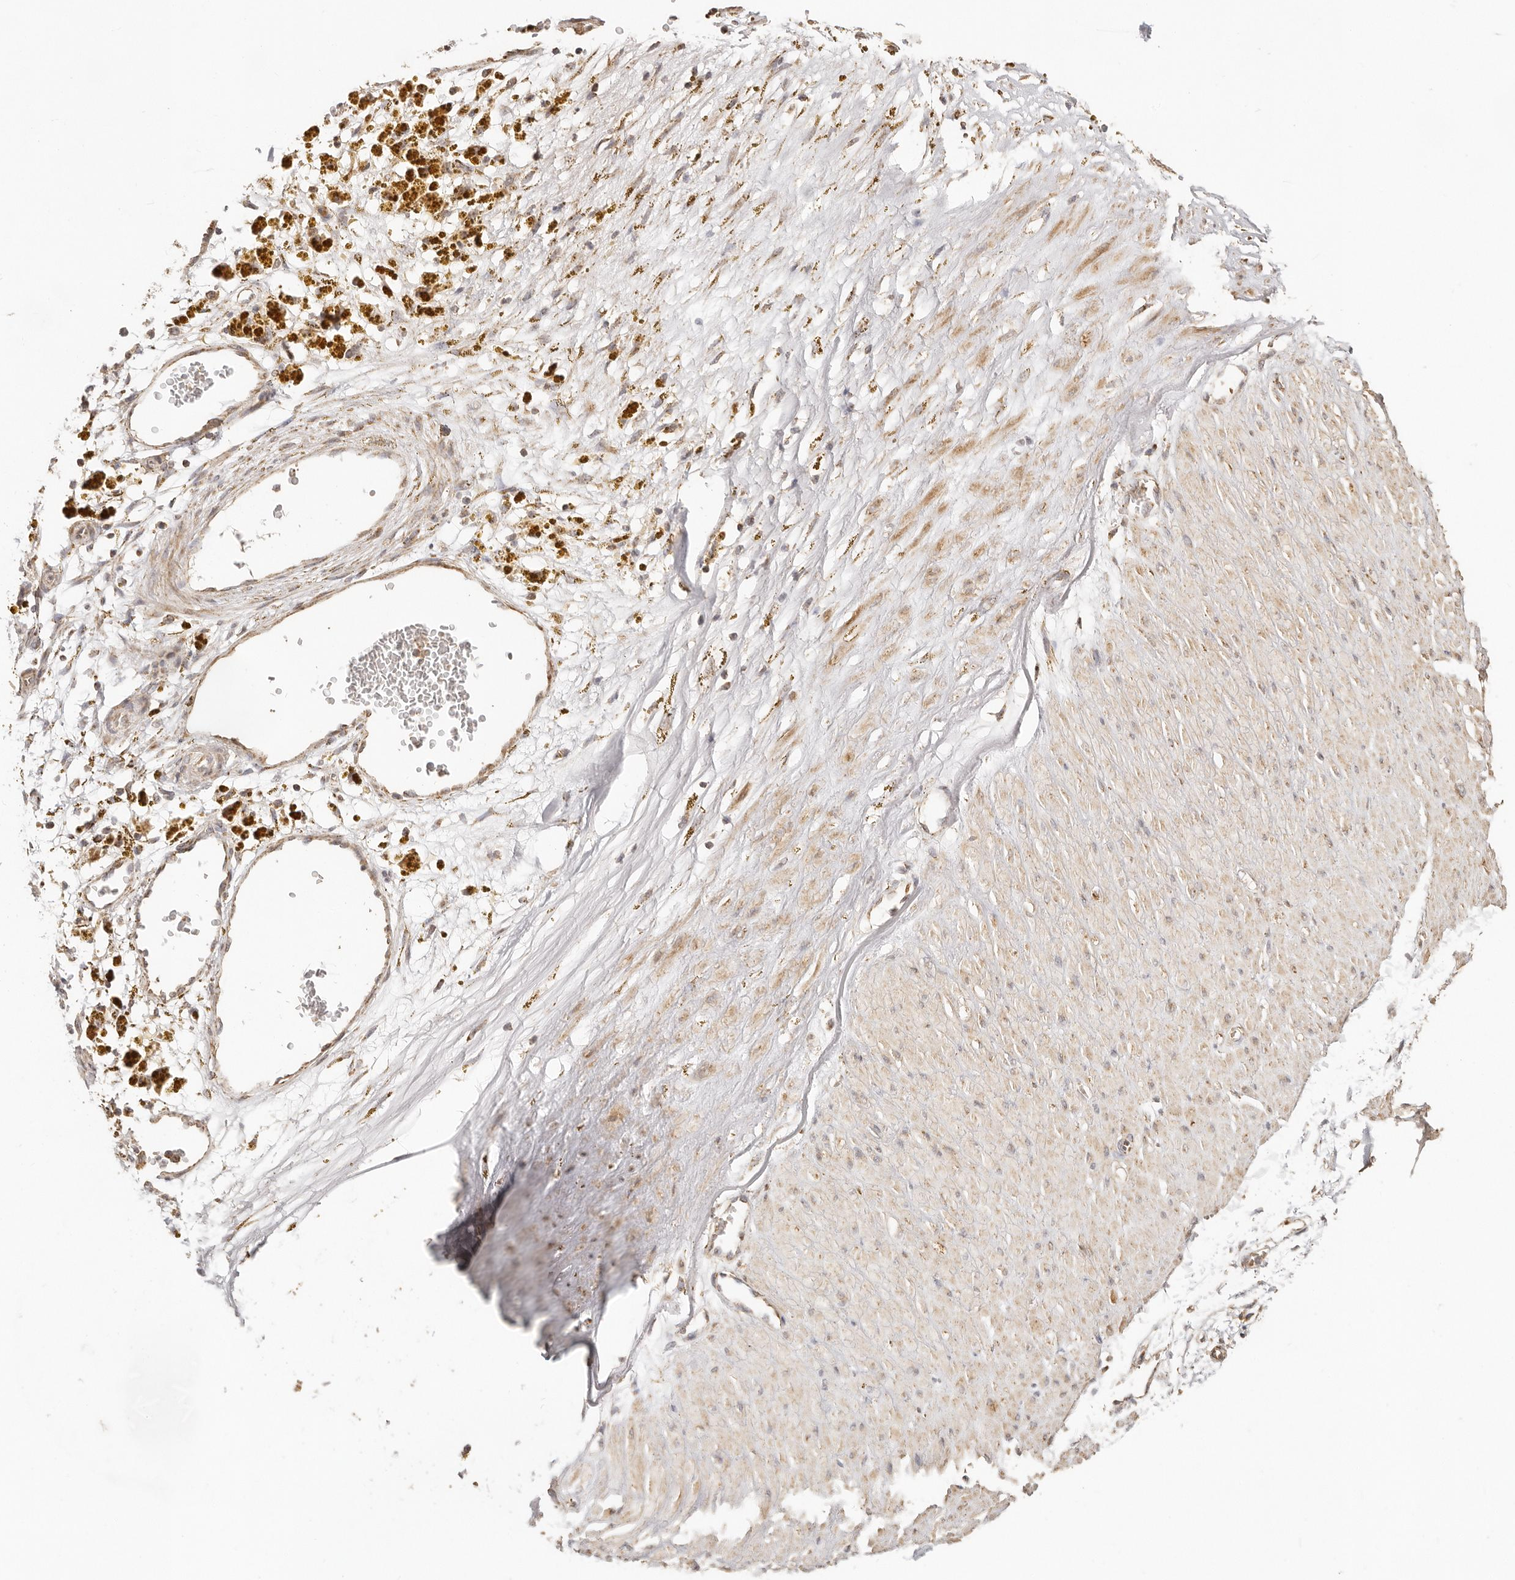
{"staining": {"intensity": "moderate", "quantity": ">75%", "location": "cytoplasmic/membranous"}, "tissue": "soft tissue", "cell_type": "Fibroblasts", "image_type": "normal", "snomed": [{"axis": "morphology", "description": "Normal tissue, NOS"}, {"axis": "topography", "description": "Soft tissue"}], "caption": "Immunohistochemistry (IHC) micrograph of unremarkable soft tissue: soft tissue stained using immunohistochemistry (IHC) displays medium levels of moderate protein expression localized specifically in the cytoplasmic/membranous of fibroblasts, appearing as a cytoplasmic/membranous brown color.", "gene": "NDUFB11", "patient": {"sex": "male", "age": 72}}